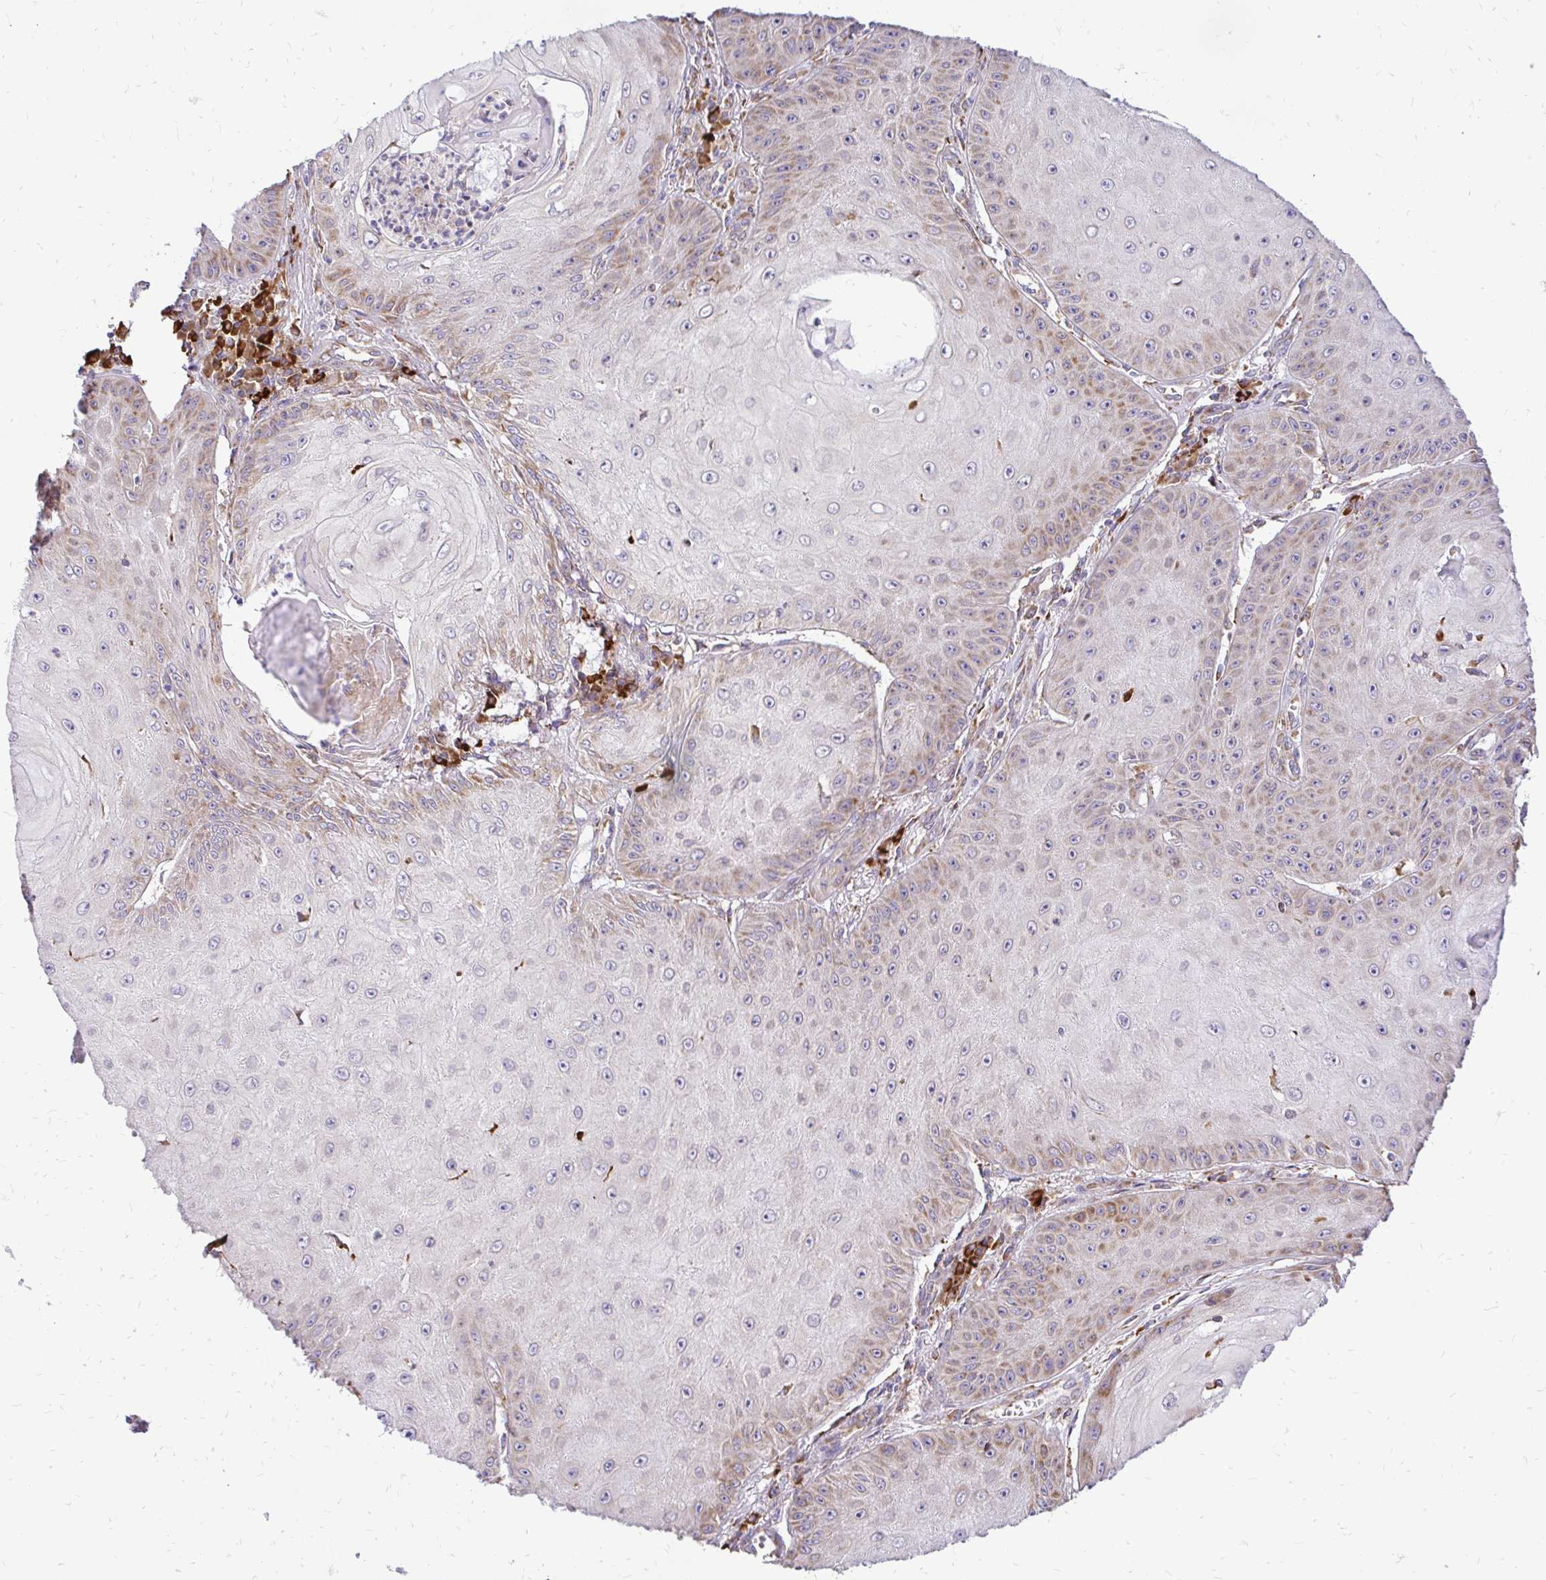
{"staining": {"intensity": "weak", "quantity": "25%-75%", "location": "cytoplasmic/membranous"}, "tissue": "skin cancer", "cell_type": "Tumor cells", "image_type": "cancer", "snomed": [{"axis": "morphology", "description": "Squamous cell carcinoma, NOS"}, {"axis": "topography", "description": "Skin"}], "caption": "IHC photomicrograph of squamous cell carcinoma (skin) stained for a protein (brown), which demonstrates low levels of weak cytoplasmic/membranous expression in about 25%-75% of tumor cells.", "gene": "NAALAD2", "patient": {"sex": "male", "age": 70}}